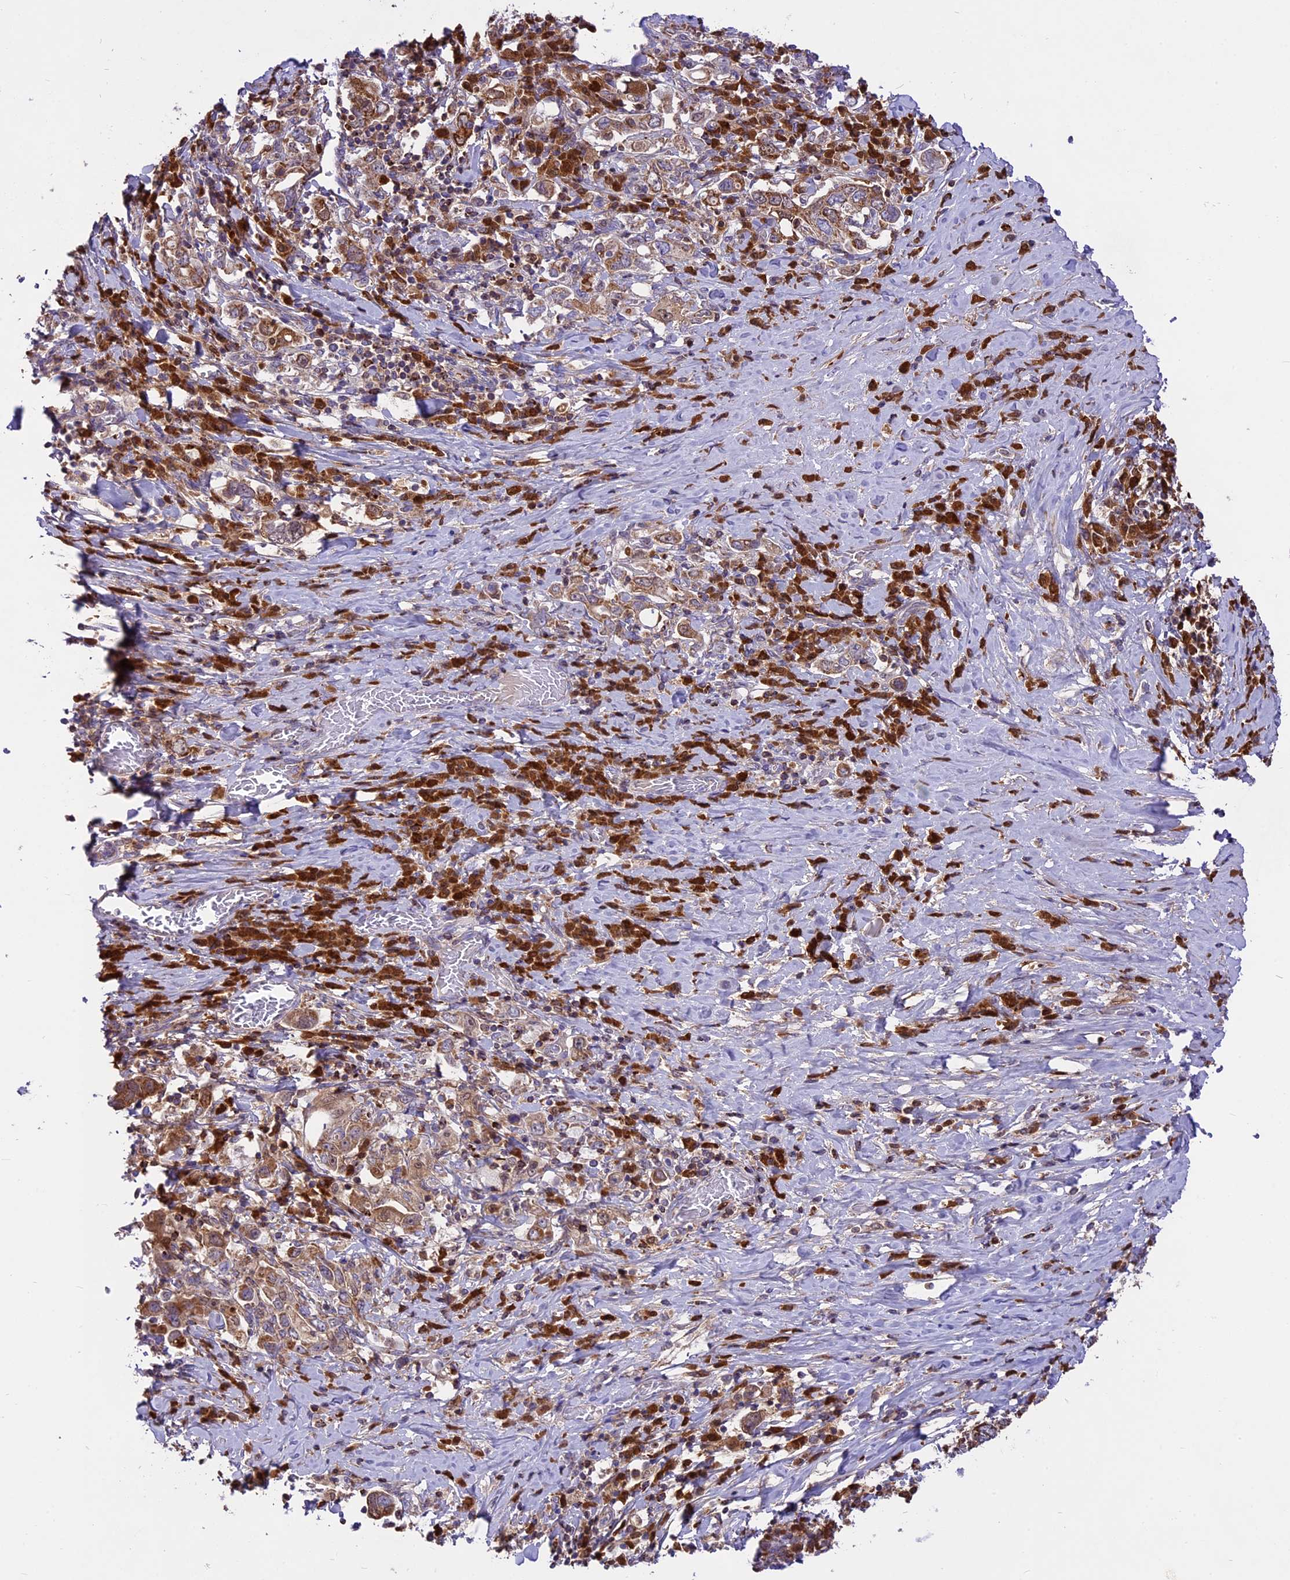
{"staining": {"intensity": "moderate", "quantity": ">75%", "location": "cytoplasmic/membranous"}, "tissue": "stomach cancer", "cell_type": "Tumor cells", "image_type": "cancer", "snomed": [{"axis": "morphology", "description": "Adenocarcinoma, NOS"}, {"axis": "topography", "description": "Stomach, upper"}, {"axis": "topography", "description": "Stomach"}], "caption": "A medium amount of moderate cytoplasmic/membranous staining is seen in approximately >75% of tumor cells in stomach cancer tissue.", "gene": "COX17", "patient": {"sex": "male", "age": 62}}